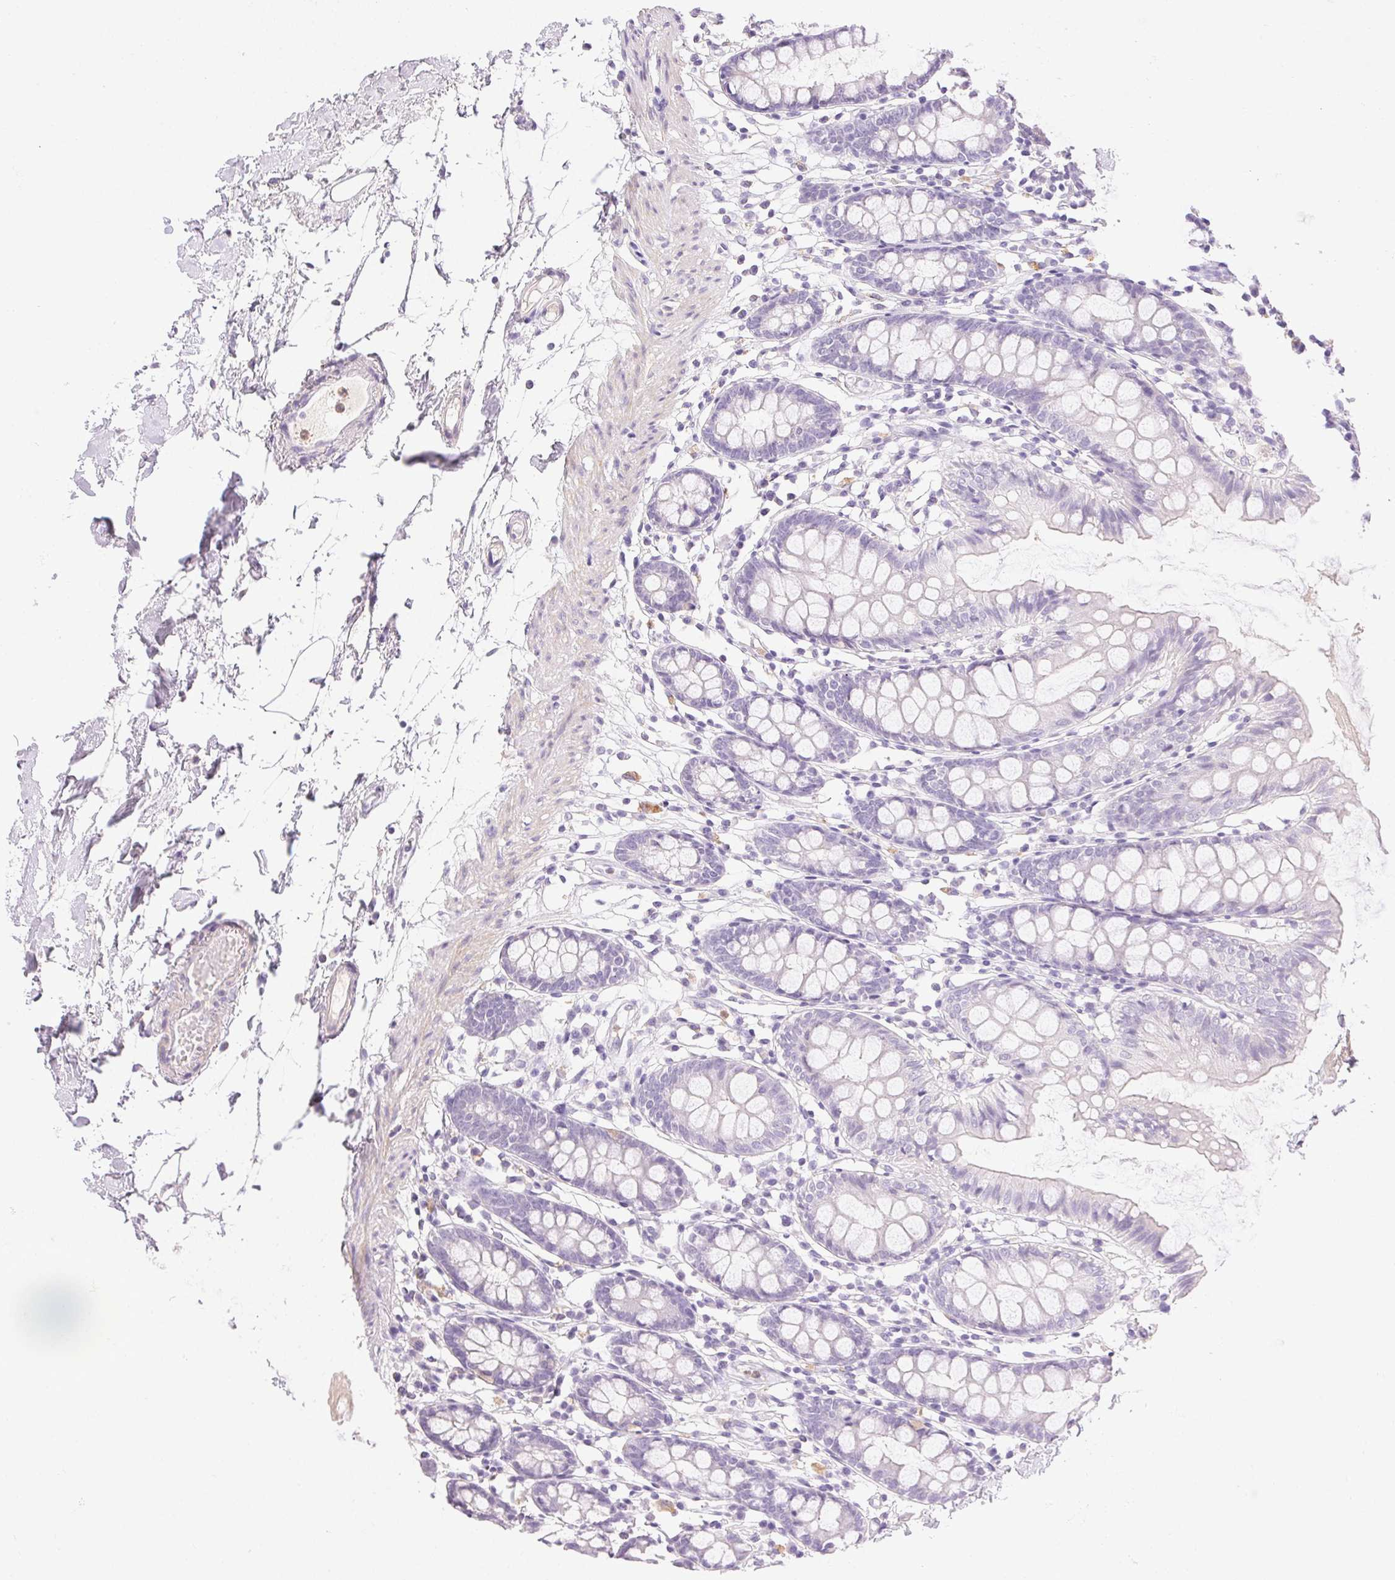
{"staining": {"intensity": "negative", "quantity": "none", "location": "none"}, "tissue": "colon", "cell_type": "Endothelial cells", "image_type": "normal", "snomed": [{"axis": "morphology", "description": "Normal tissue, NOS"}, {"axis": "topography", "description": "Colon"}], "caption": "Protein analysis of unremarkable colon reveals no significant positivity in endothelial cells.", "gene": "EMX2", "patient": {"sex": "female", "age": 84}}